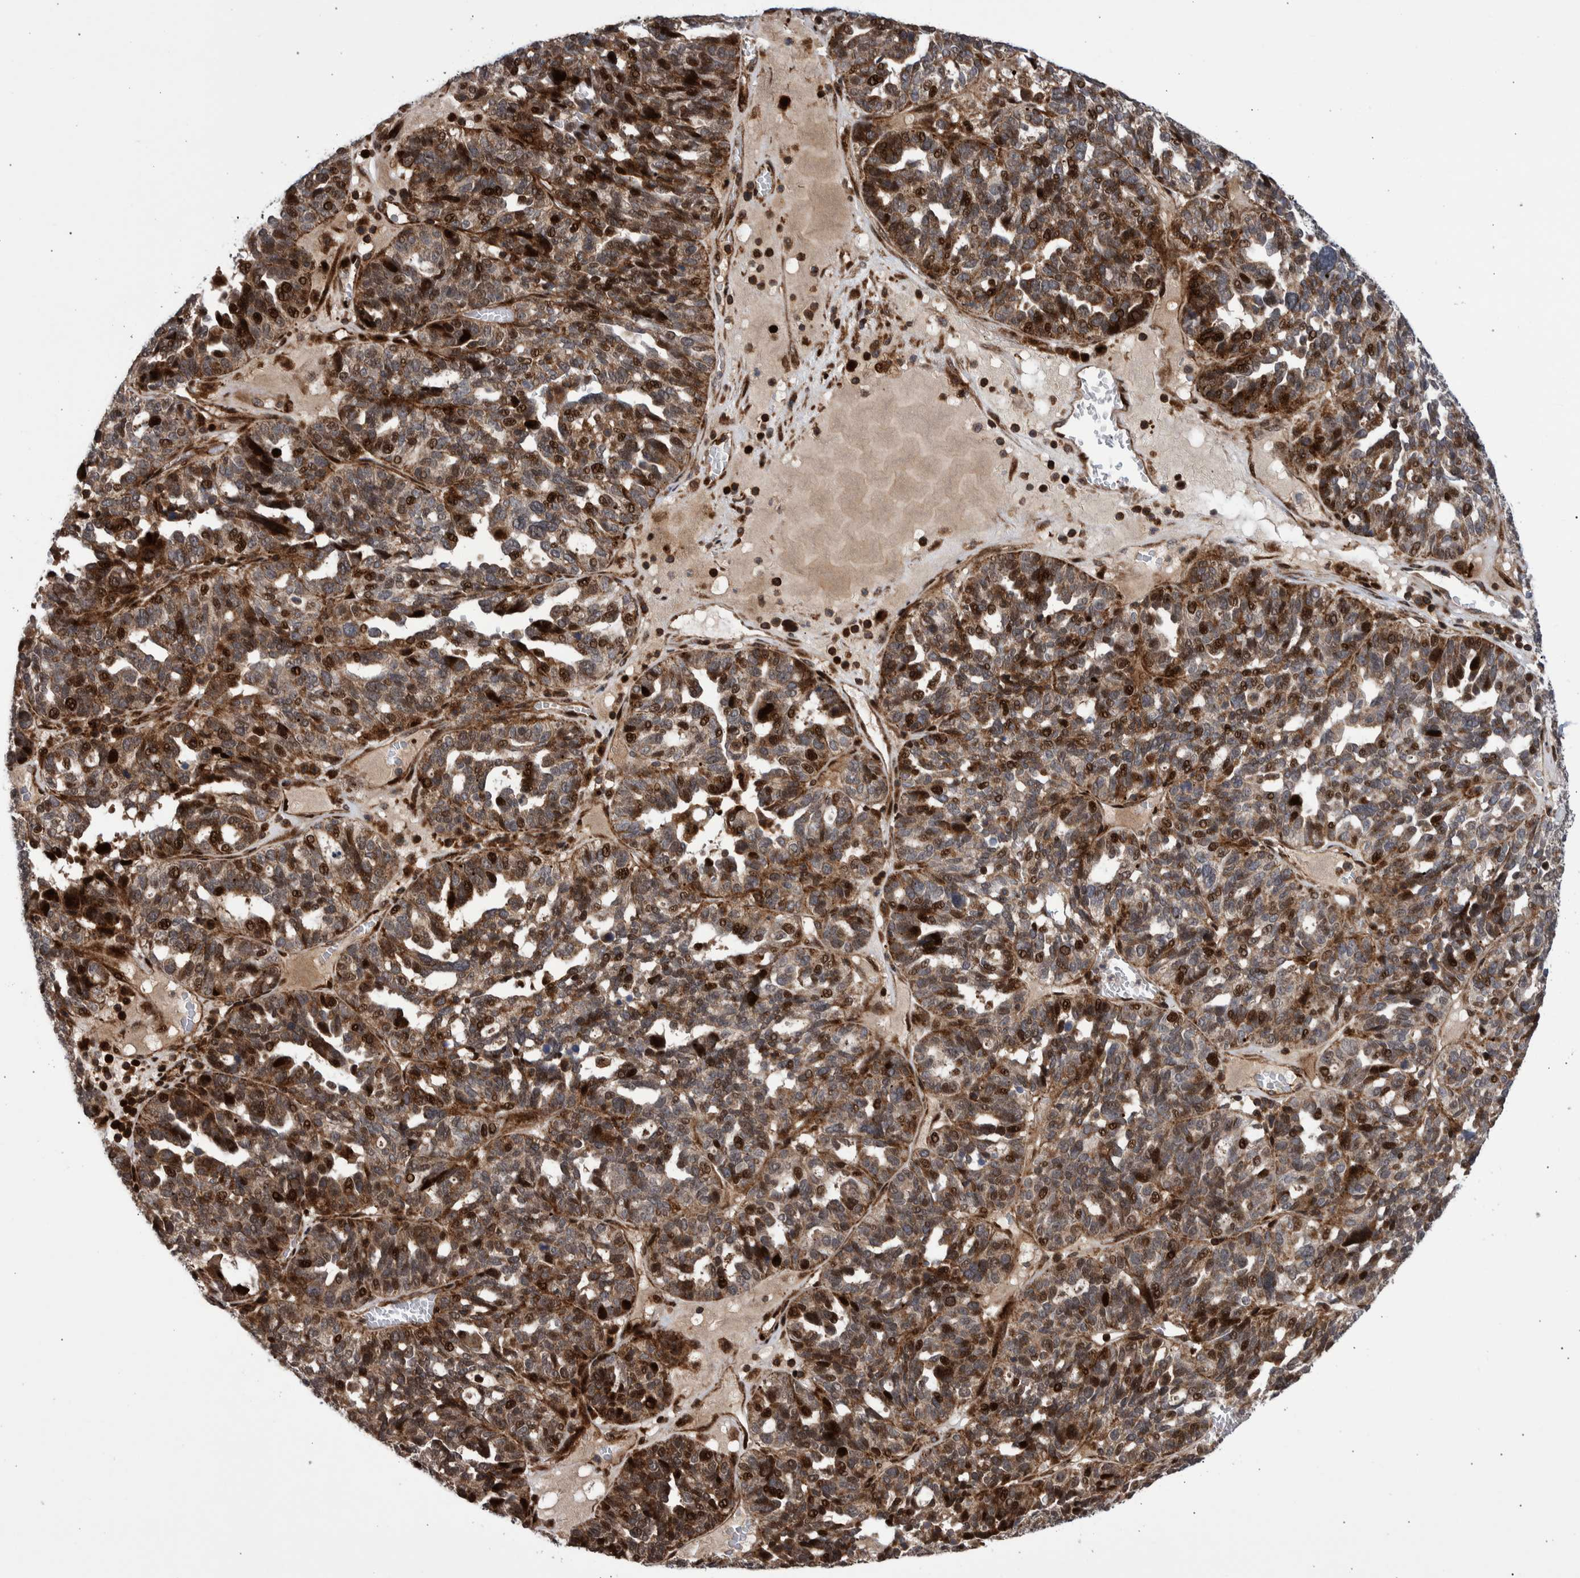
{"staining": {"intensity": "moderate", "quantity": ">75%", "location": "cytoplasmic/membranous,nuclear"}, "tissue": "ovarian cancer", "cell_type": "Tumor cells", "image_type": "cancer", "snomed": [{"axis": "morphology", "description": "Cystadenocarcinoma, serous, NOS"}, {"axis": "topography", "description": "Ovary"}], "caption": "Immunohistochemistry (IHC) image of human serous cystadenocarcinoma (ovarian) stained for a protein (brown), which displays medium levels of moderate cytoplasmic/membranous and nuclear staining in about >75% of tumor cells.", "gene": "SHISA6", "patient": {"sex": "female", "age": 59}}